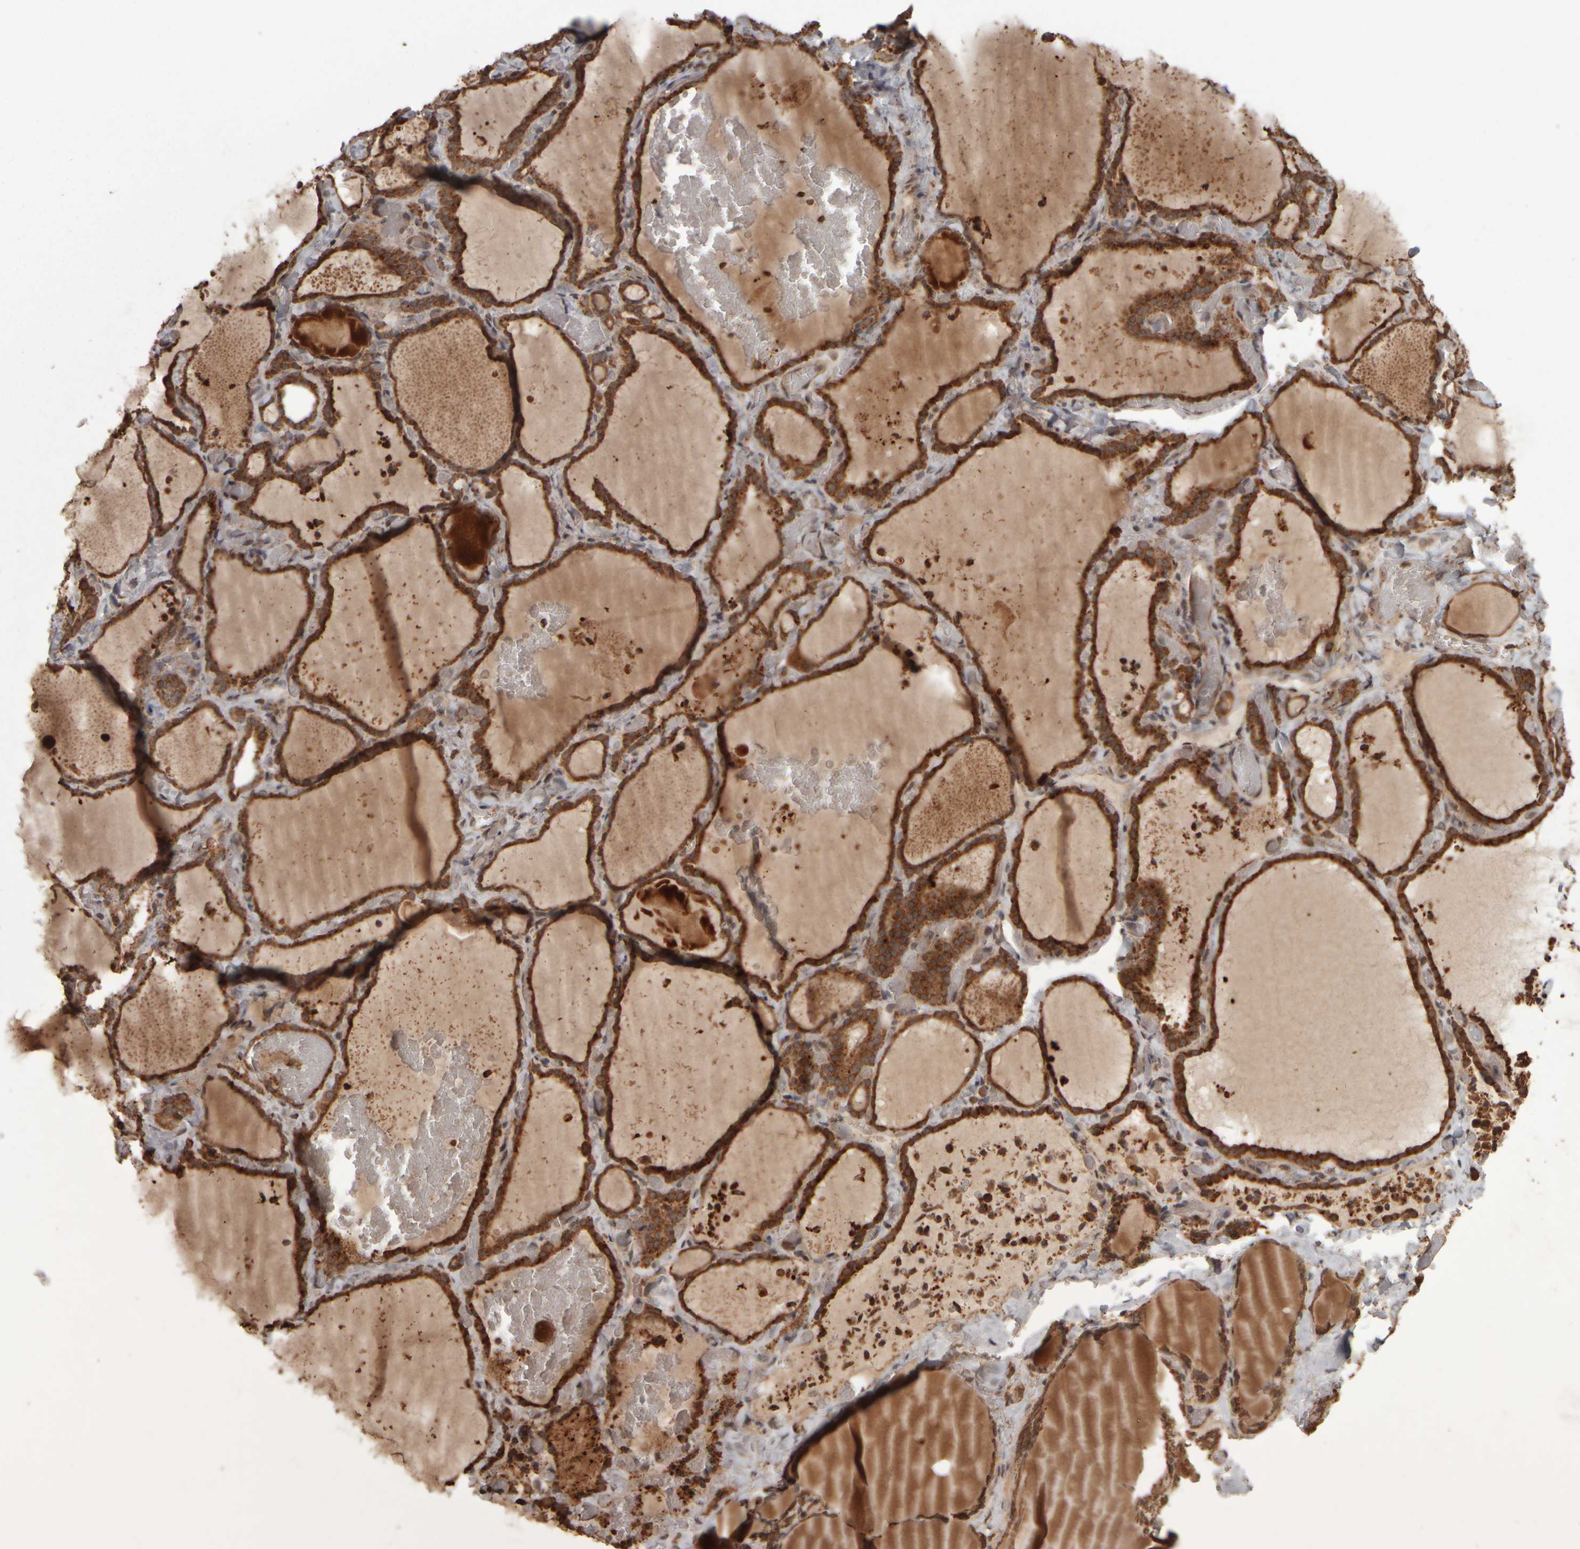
{"staining": {"intensity": "strong", "quantity": ">75%", "location": "cytoplasmic/membranous"}, "tissue": "thyroid gland", "cell_type": "Glandular cells", "image_type": "normal", "snomed": [{"axis": "morphology", "description": "Normal tissue, NOS"}, {"axis": "topography", "description": "Thyroid gland"}], "caption": "High-power microscopy captured an IHC micrograph of unremarkable thyroid gland, revealing strong cytoplasmic/membranous staining in approximately >75% of glandular cells.", "gene": "AGBL3", "patient": {"sex": "female", "age": 22}}